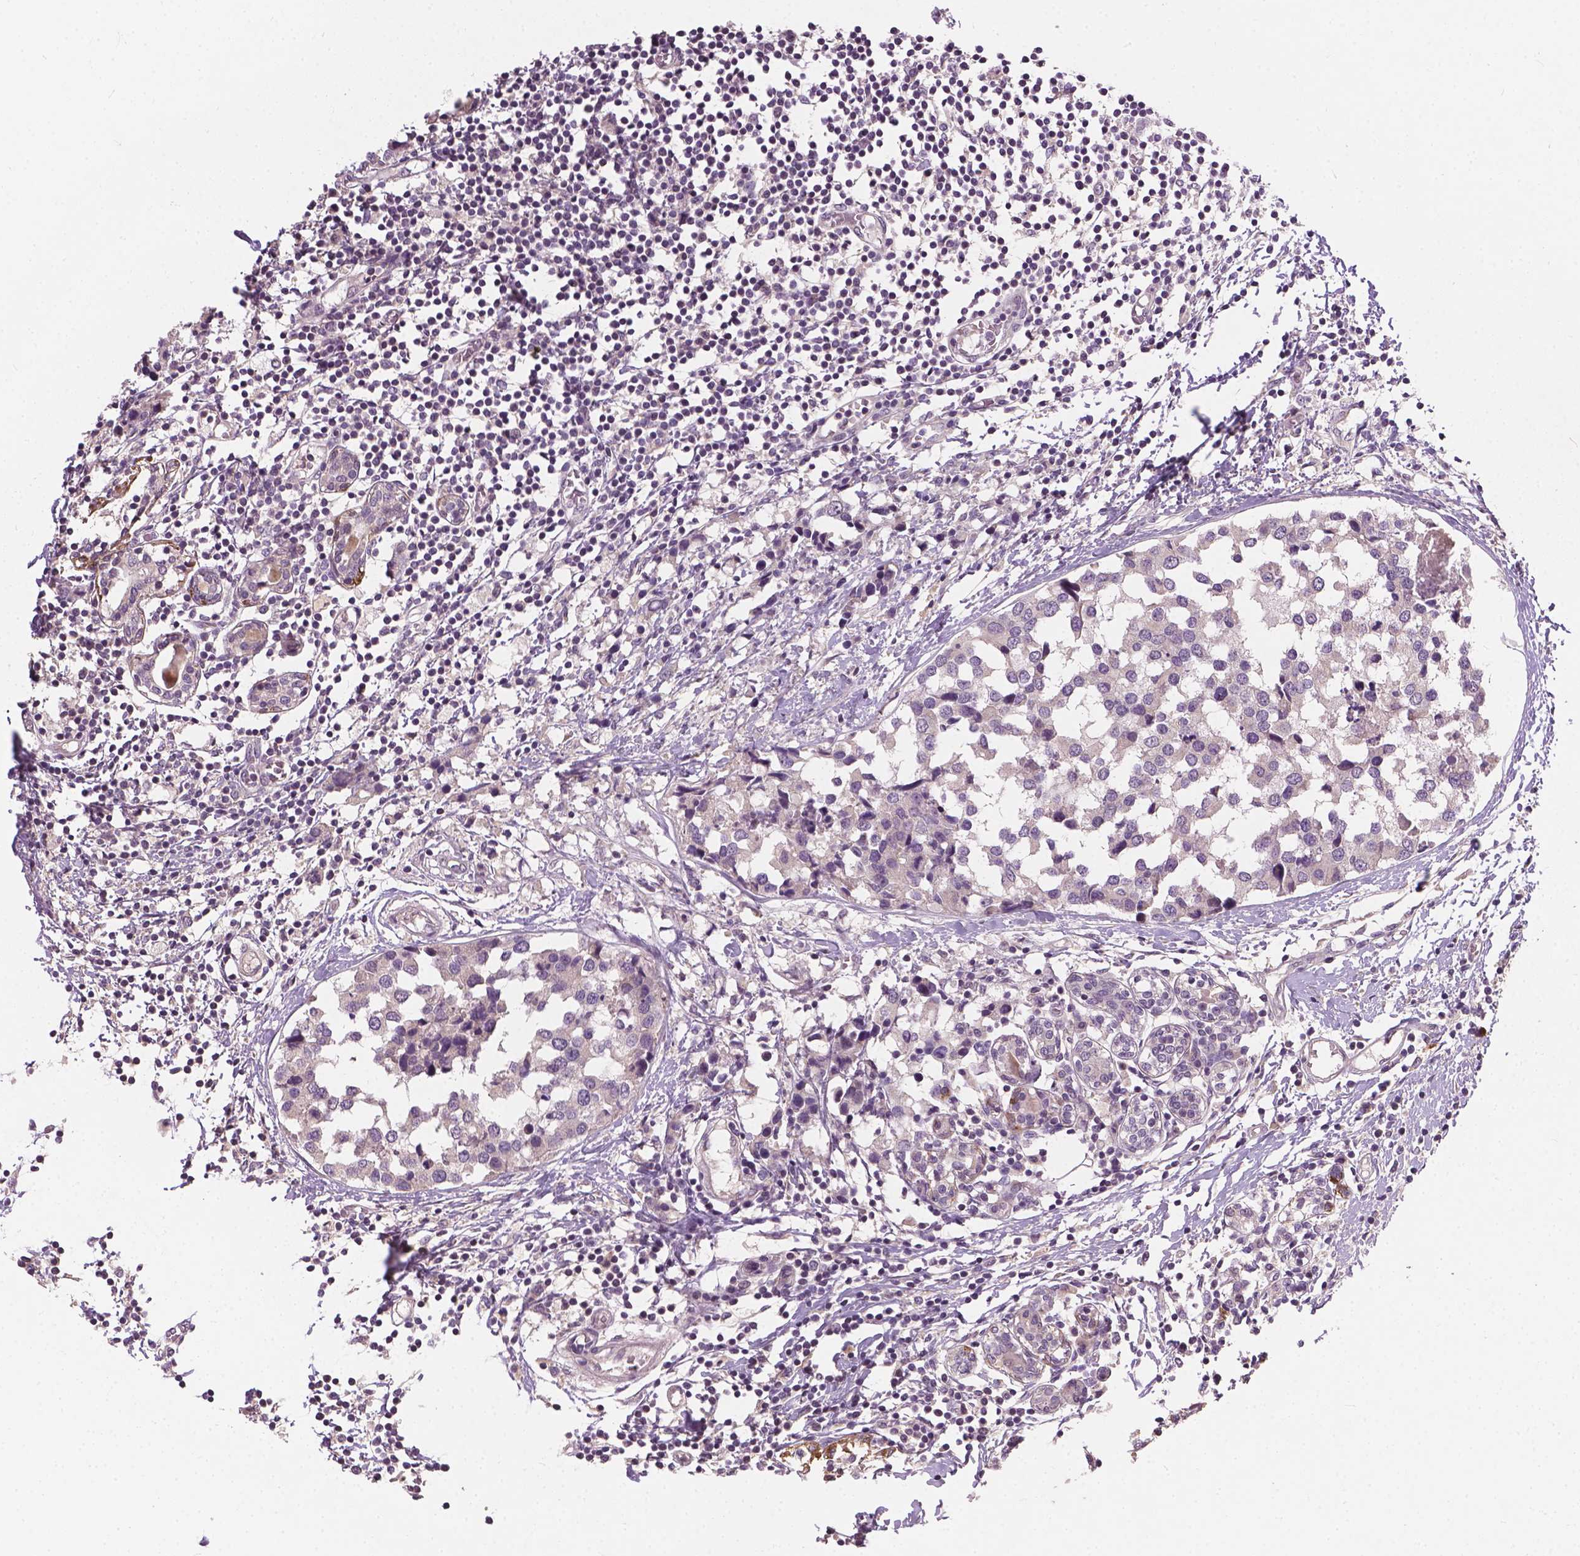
{"staining": {"intensity": "negative", "quantity": "none", "location": "none"}, "tissue": "breast cancer", "cell_type": "Tumor cells", "image_type": "cancer", "snomed": [{"axis": "morphology", "description": "Lobular carcinoma"}, {"axis": "topography", "description": "Breast"}], "caption": "This is a image of immunohistochemistry staining of breast lobular carcinoma, which shows no staining in tumor cells.", "gene": "KRT17", "patient": {"sex": "female", "age": 59}}